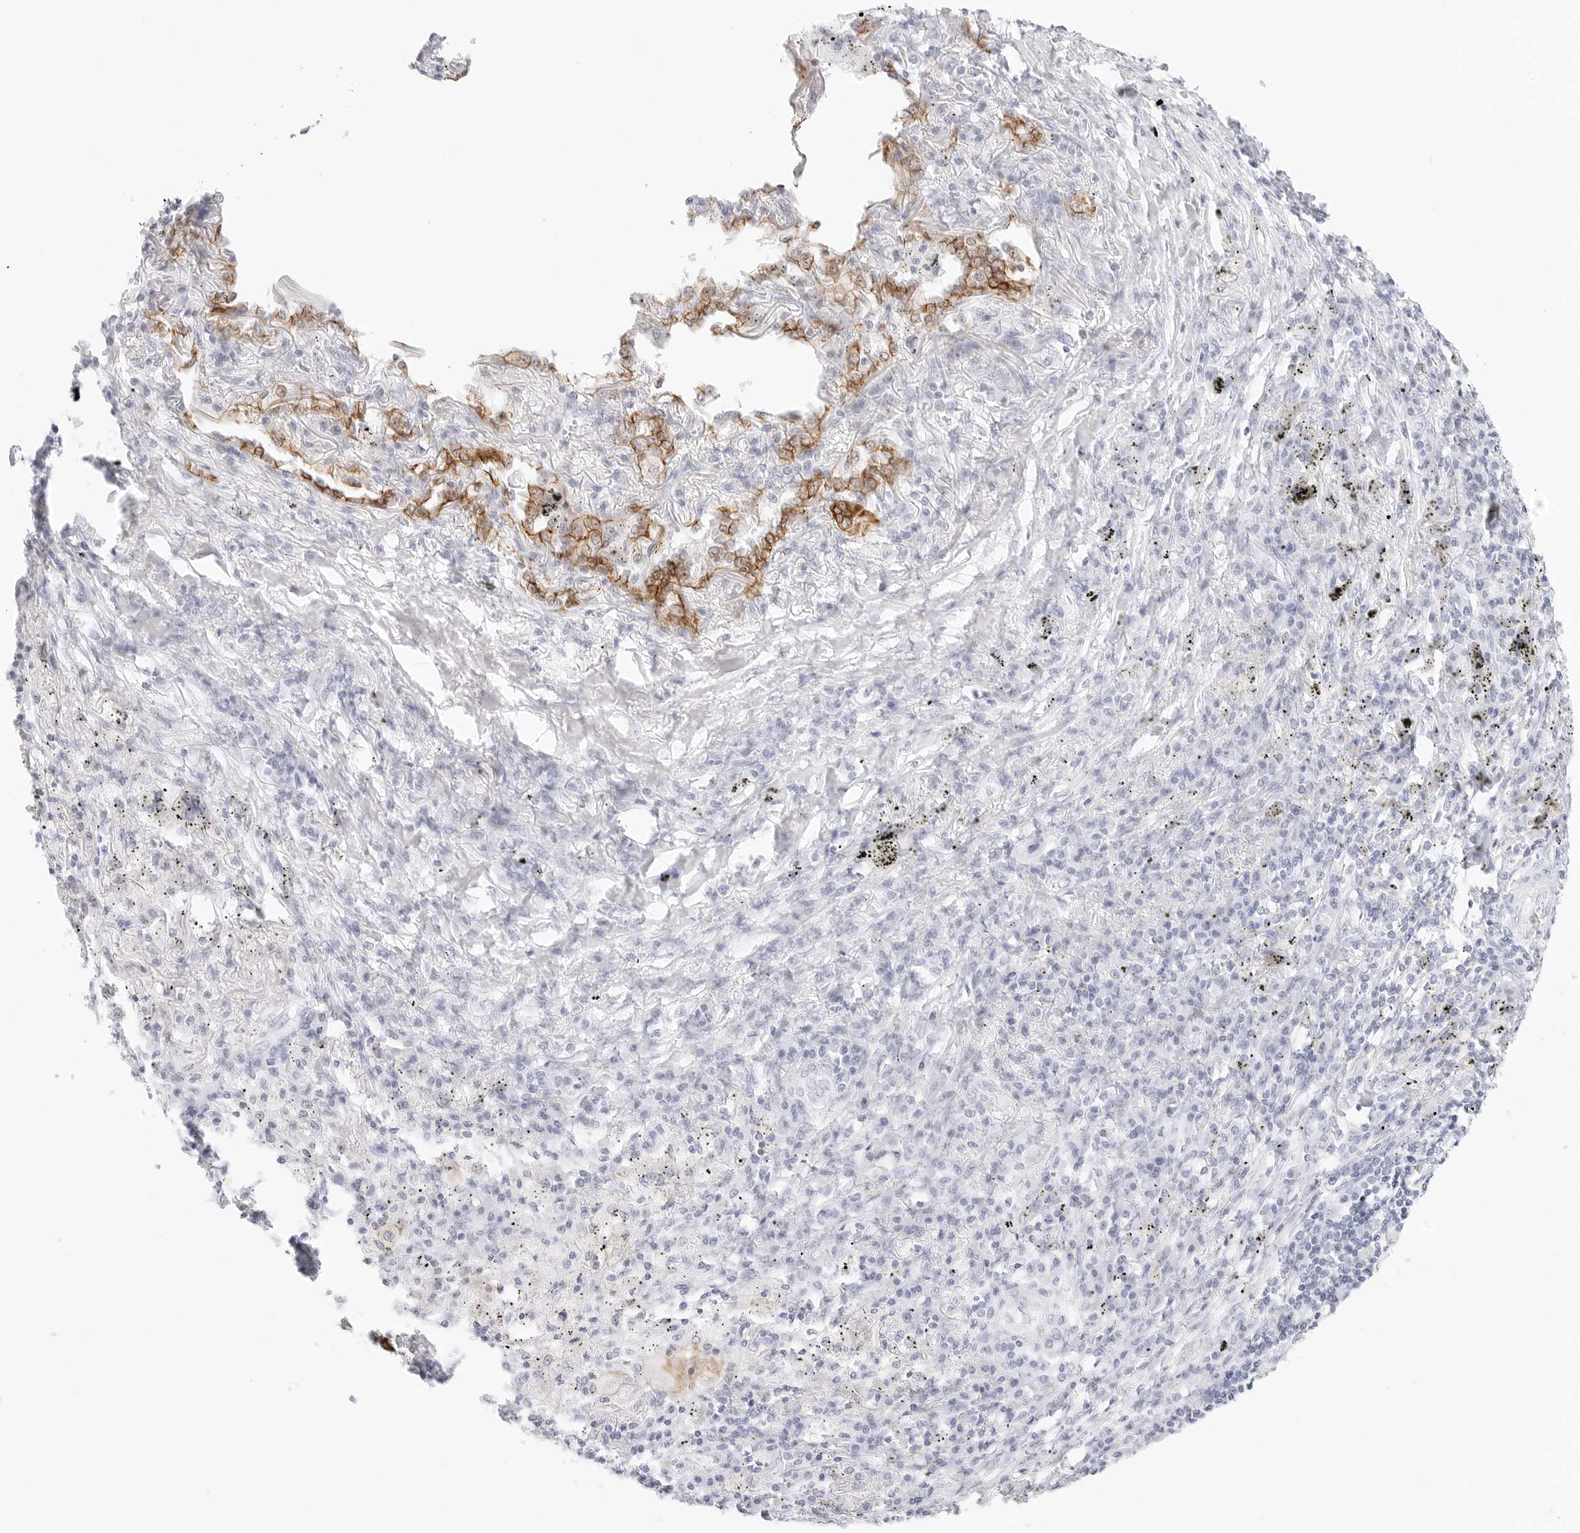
{"staining": {"intensity": "negative", "quantity": "none", "location": "none"}, "tissue": "lung cancer", "cell_type": "Tumor cells", "image_type": "cancer", "snomed": [{"axis": "morphology", "description": "Squamous cell carcinoma, NOS"}, {"axis": "topography", "description": "Lung"}], "caption": "Lung cancer was stained to show a protein in brown. There is no significant staining in tumor cells. Nuclei are stained in blue.", "gene": "CDH1", "patient": {"sex": "female", "age": 63}}